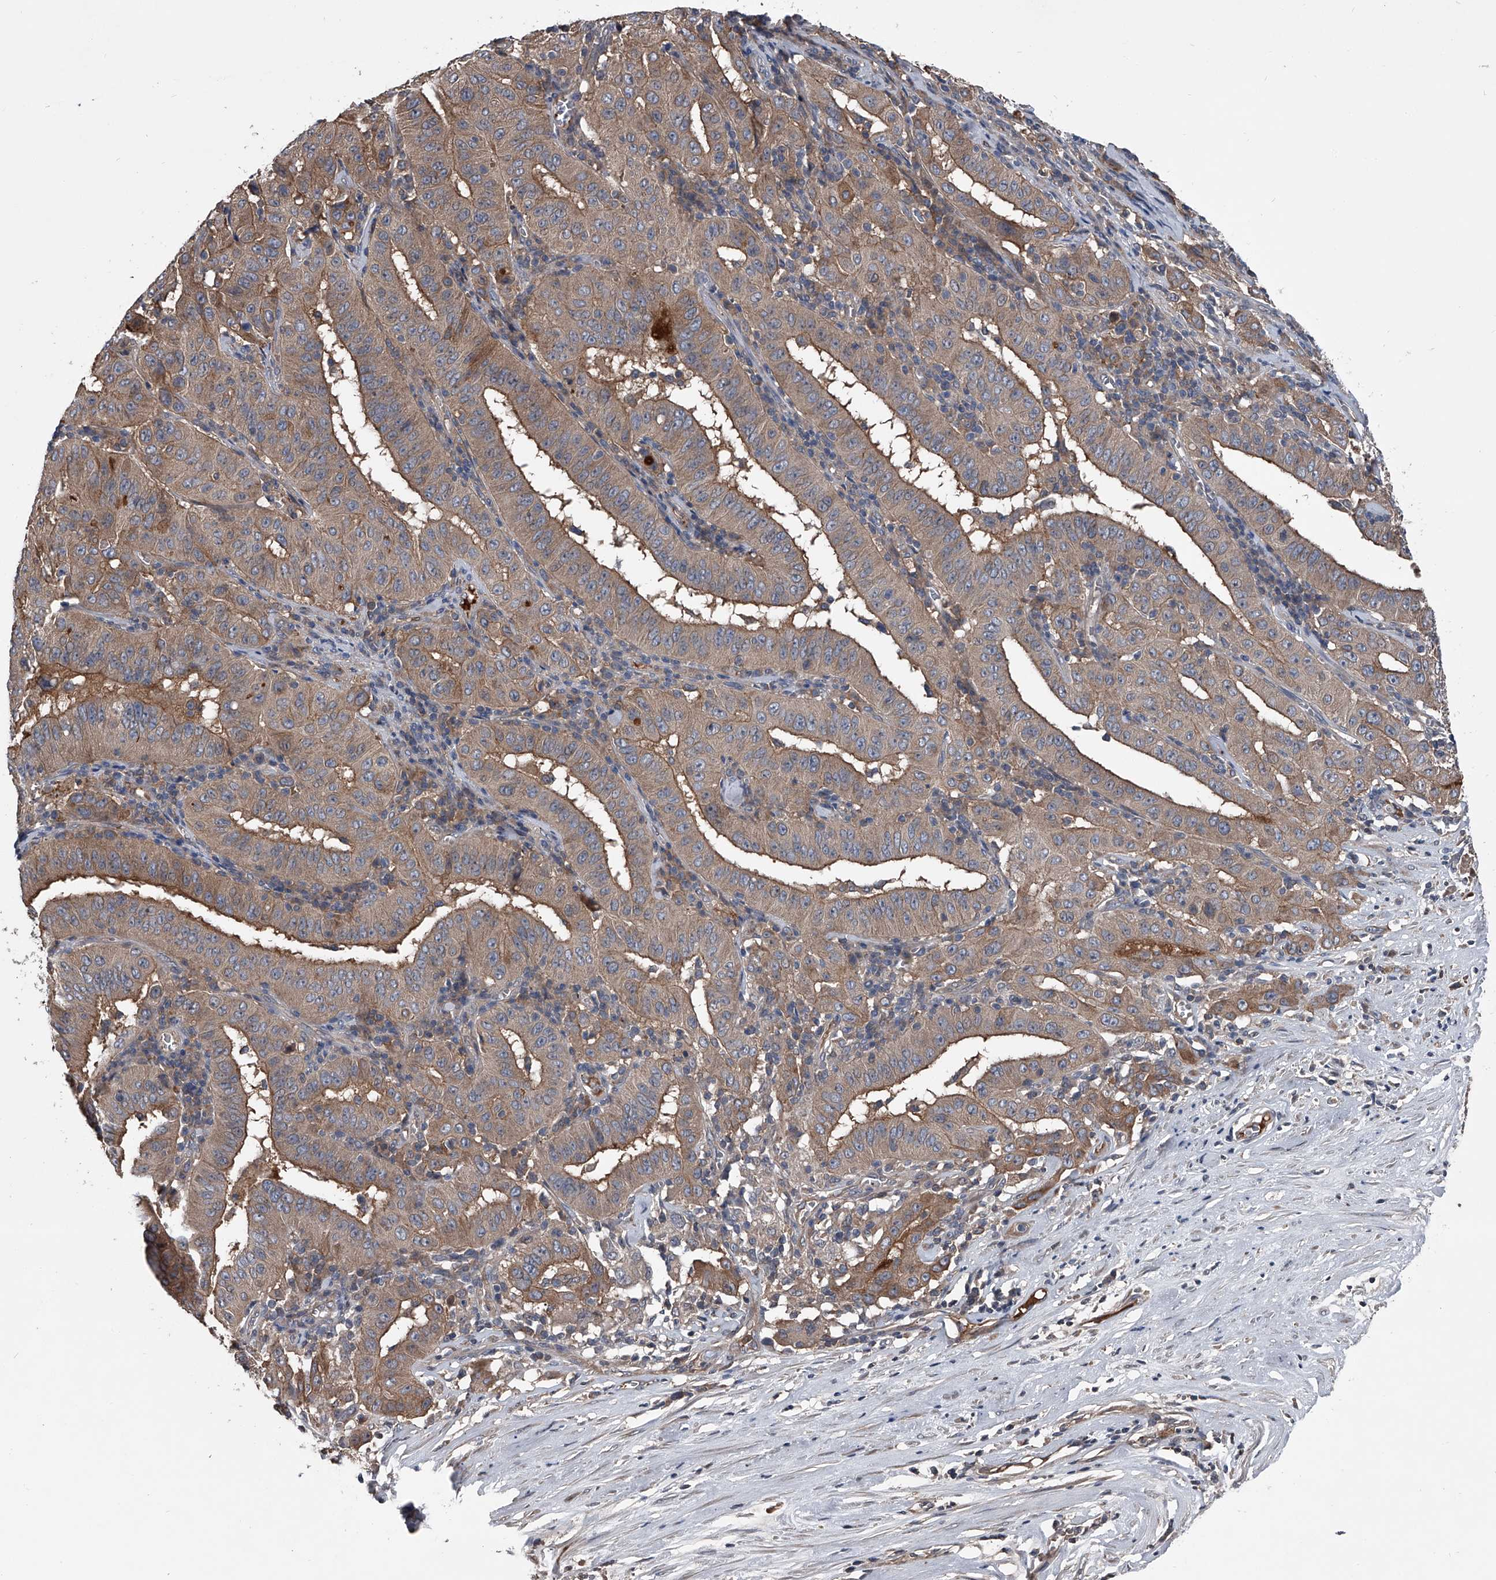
{"staining": {"intensity": "moderate", "quantity": ">75%", "location": "cytoplasmic/membranous"}, "tissue": "pancreatic cancer", "cell_type": "Tumor cells", "image_type": "cancer", "snomed": [{"axis": "morphology", "description": "Adenocarcinoma, NOS"}, {"axis": "topography", "description": "Pancreas"}], "caption": "Human pancreatic cancer (adenocarcinoma) stained for a protein (brown) shows moderate cytoplasmic/membranous positive positivity in about >75% of tumor cells.", "gene": "KIF13A", "patient": {"sex": "male", "age": 63}}